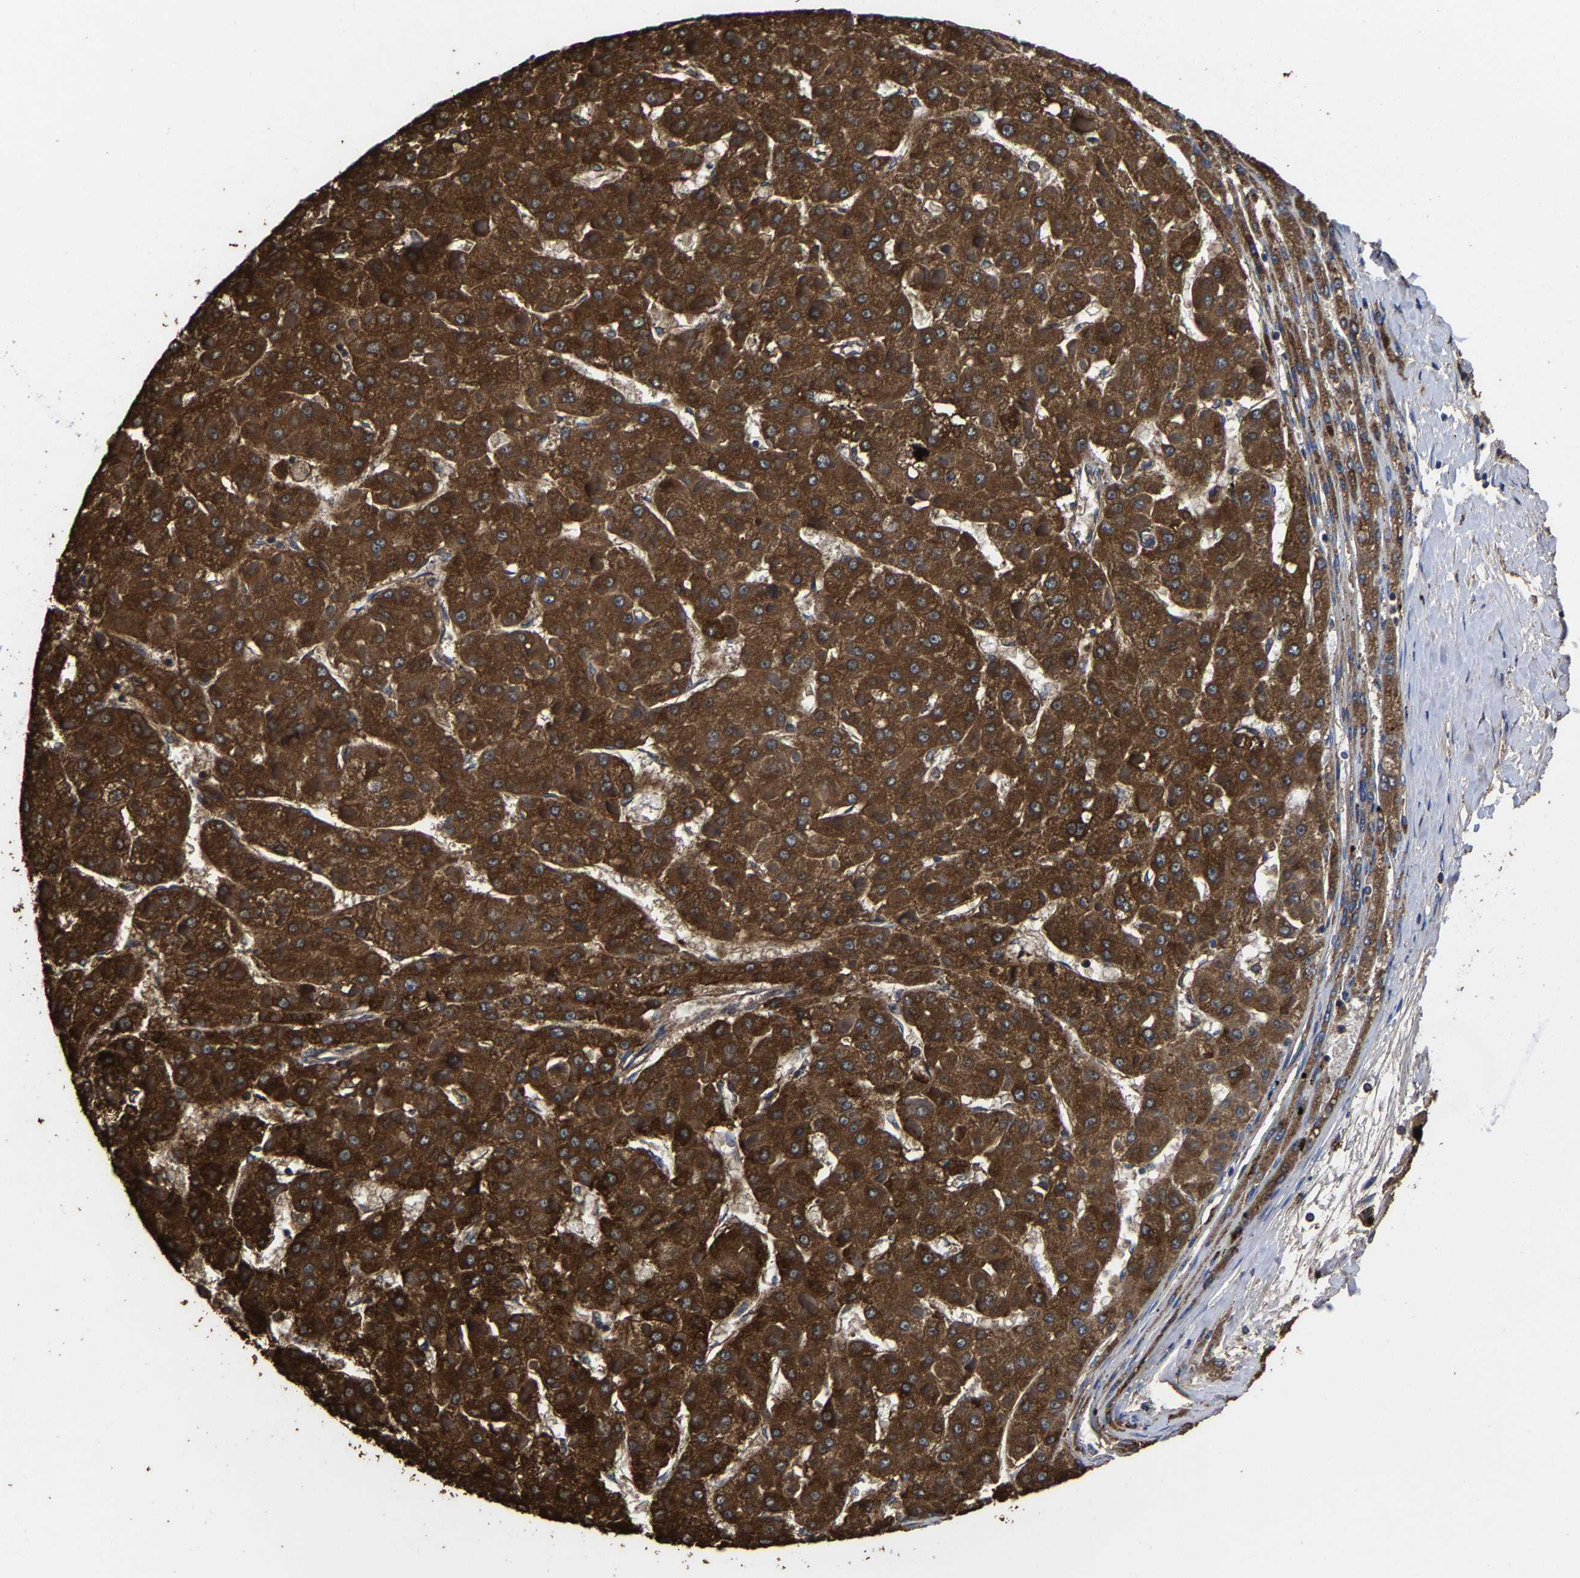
{"staining": {"intensity": "strong", "quantity": ">75%", "location": "cytoplasmic/membranous"}, "tissue": "liver cancer", "cell_type": "Tumor cells", "image_type": "cancer", "snomed": [{"axis": "morphology", "description": "Carcinoma, Hepatocellular, NOS"}, {"axis": "topography", "description": "Liver"}], "caption": "Approximately >75% of tumor cells in liver cancer (hepatocellular carcinoma) display strong cytoplasmic/membranous protein positivity as visualized by brown immunohistochemical staining.", "gene": "ITCH", "patient": {"sex": "female", "age": 73}}